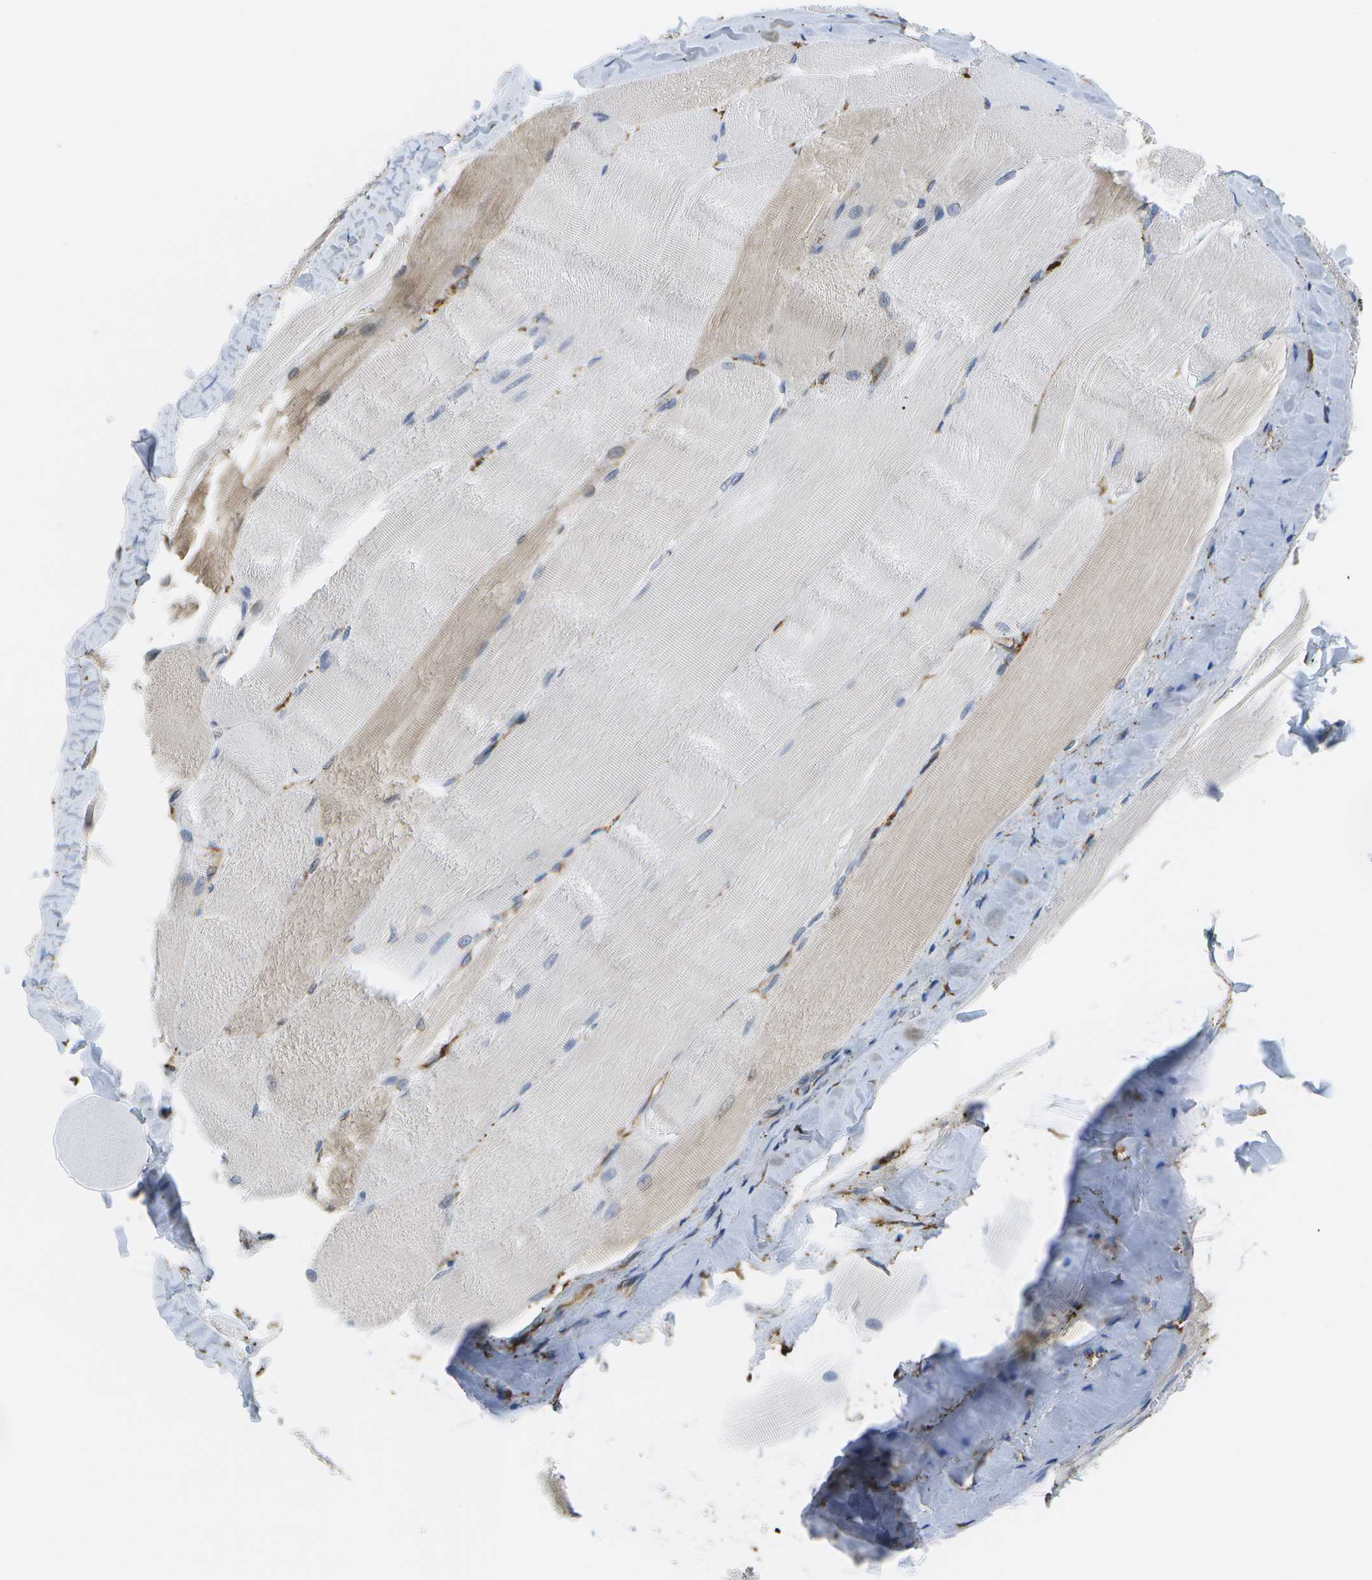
{"staining": {"intensity": "weak", "quantity": "<25%", "location": "cytoplasmic/membranous"}, "tissue": "skeletal muscle", "cell_type": "Myocytes", "image_type": "normal", "snomed": [{"axis": "morphology", "description": "Normal tissue, NOS"}, {"axis": "morphology", "description": "Squamous cell carcinoma, NOS"}, {"axis": "topography", "description": "Skeletal muscle"}], "caption": "Immunohistochemistry micrograph of normal skeletal muscle: skeletal muscle stained with DAB (3,3'-diaminobenzidine) demonstrates no significant protein expression in myocytes.", "gene": "ZDHHC17", "patient": {"sex": "male", "age": 51}}